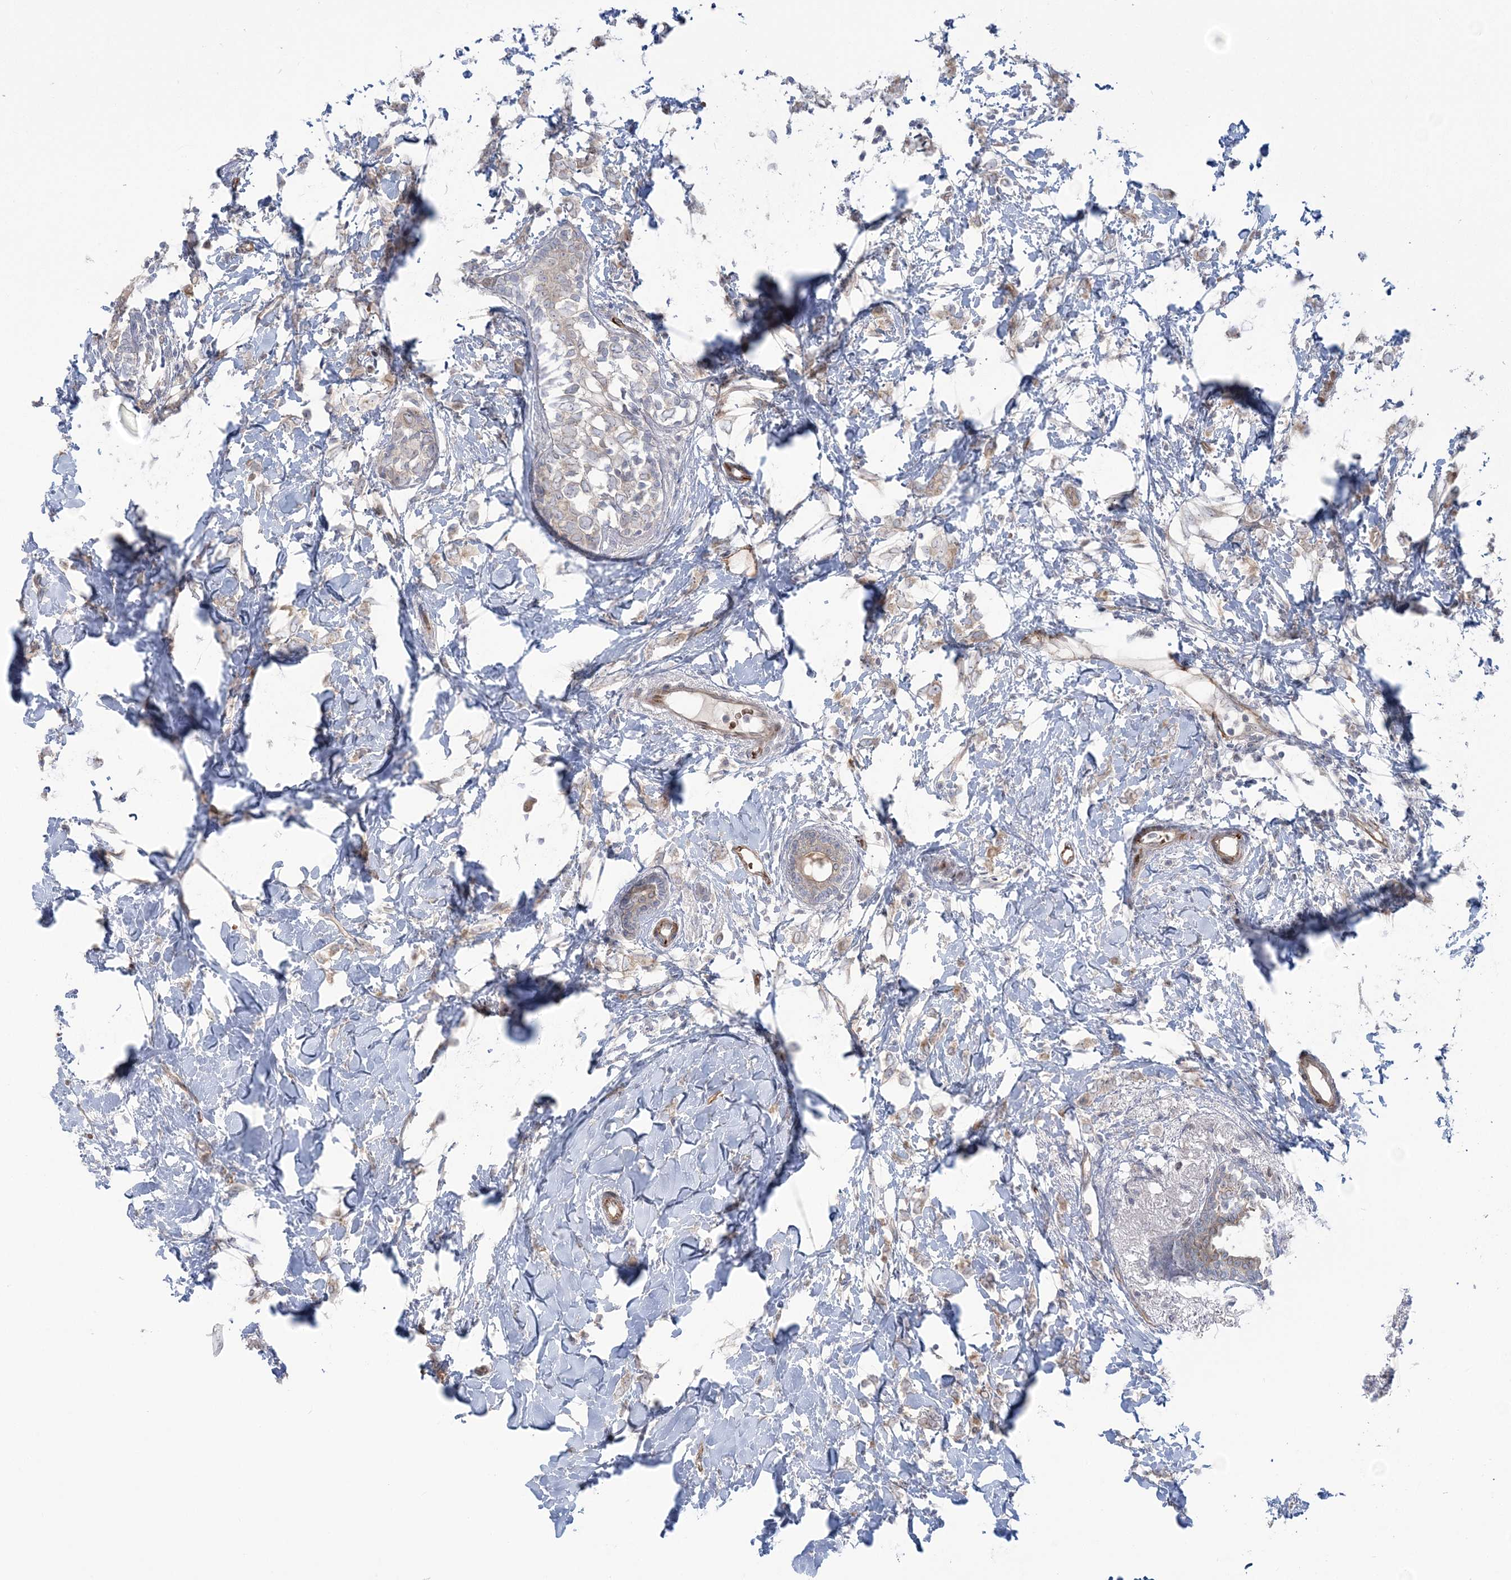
{"staining": {"intensity": "weak", "quantity": "25%-75%", "location": "cytoplasmic/membranous"}, "tissue": "breast cancer", "cell_type": "Tumor cells", "image_type": "cancer", "snomed": [{"axis": "morphology", "description": "Normal tissue, NOS"}, {"axis": "morphology", "description": "Lobular carcinoma"}, {"axis": "topography", "description": "Breast"}], "caption": "This image demonstrates IHC staining of human lobular carcinoma (breast), with low weak cytoplasmic/membranous staining in about 25%-75% of tumor cells.", "gene": "NUDT9", "patient": {"sex": "female", "age": 47}}